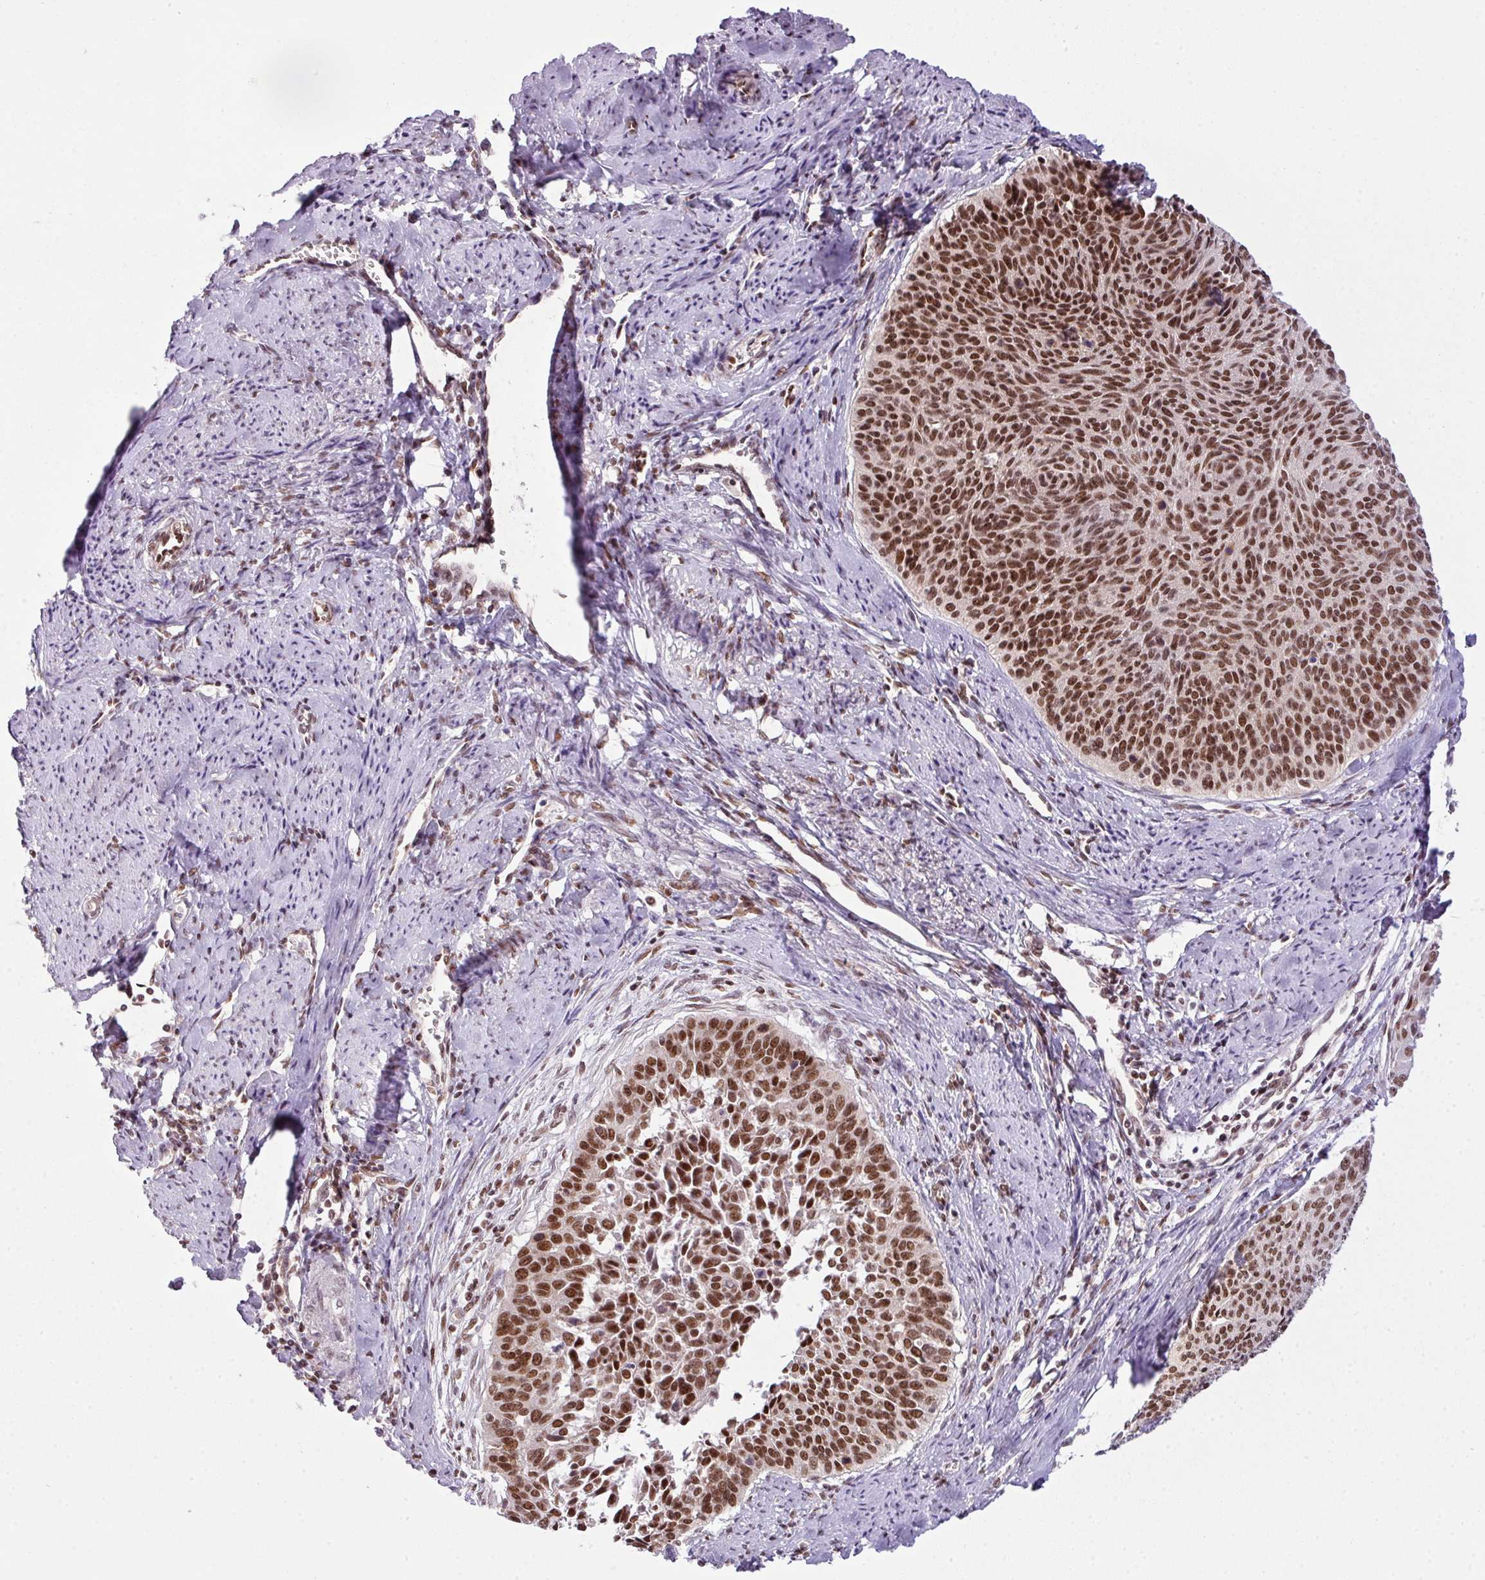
{"staining": {"intensity": "strong", "quantity": ">75%", "location": "nuclear"}, "tissue": "cervical cancer", "cell_type": "Tumor cells", "image_type": "cancer", "snomed": [{"axis": "morphology", "description": "Squamous cell carcinoma, NOS"}, {"axis": "topography", "description": "Cervix"}], "caption": "Immunohistochemical staining of human squamous cell carcinoma (cervical) demonstrates high levels of strong nuclear staining in about >75% of tumor cells.", "gene": "ARL6IP4", "patient": {"sex": "female", "age": 55}}